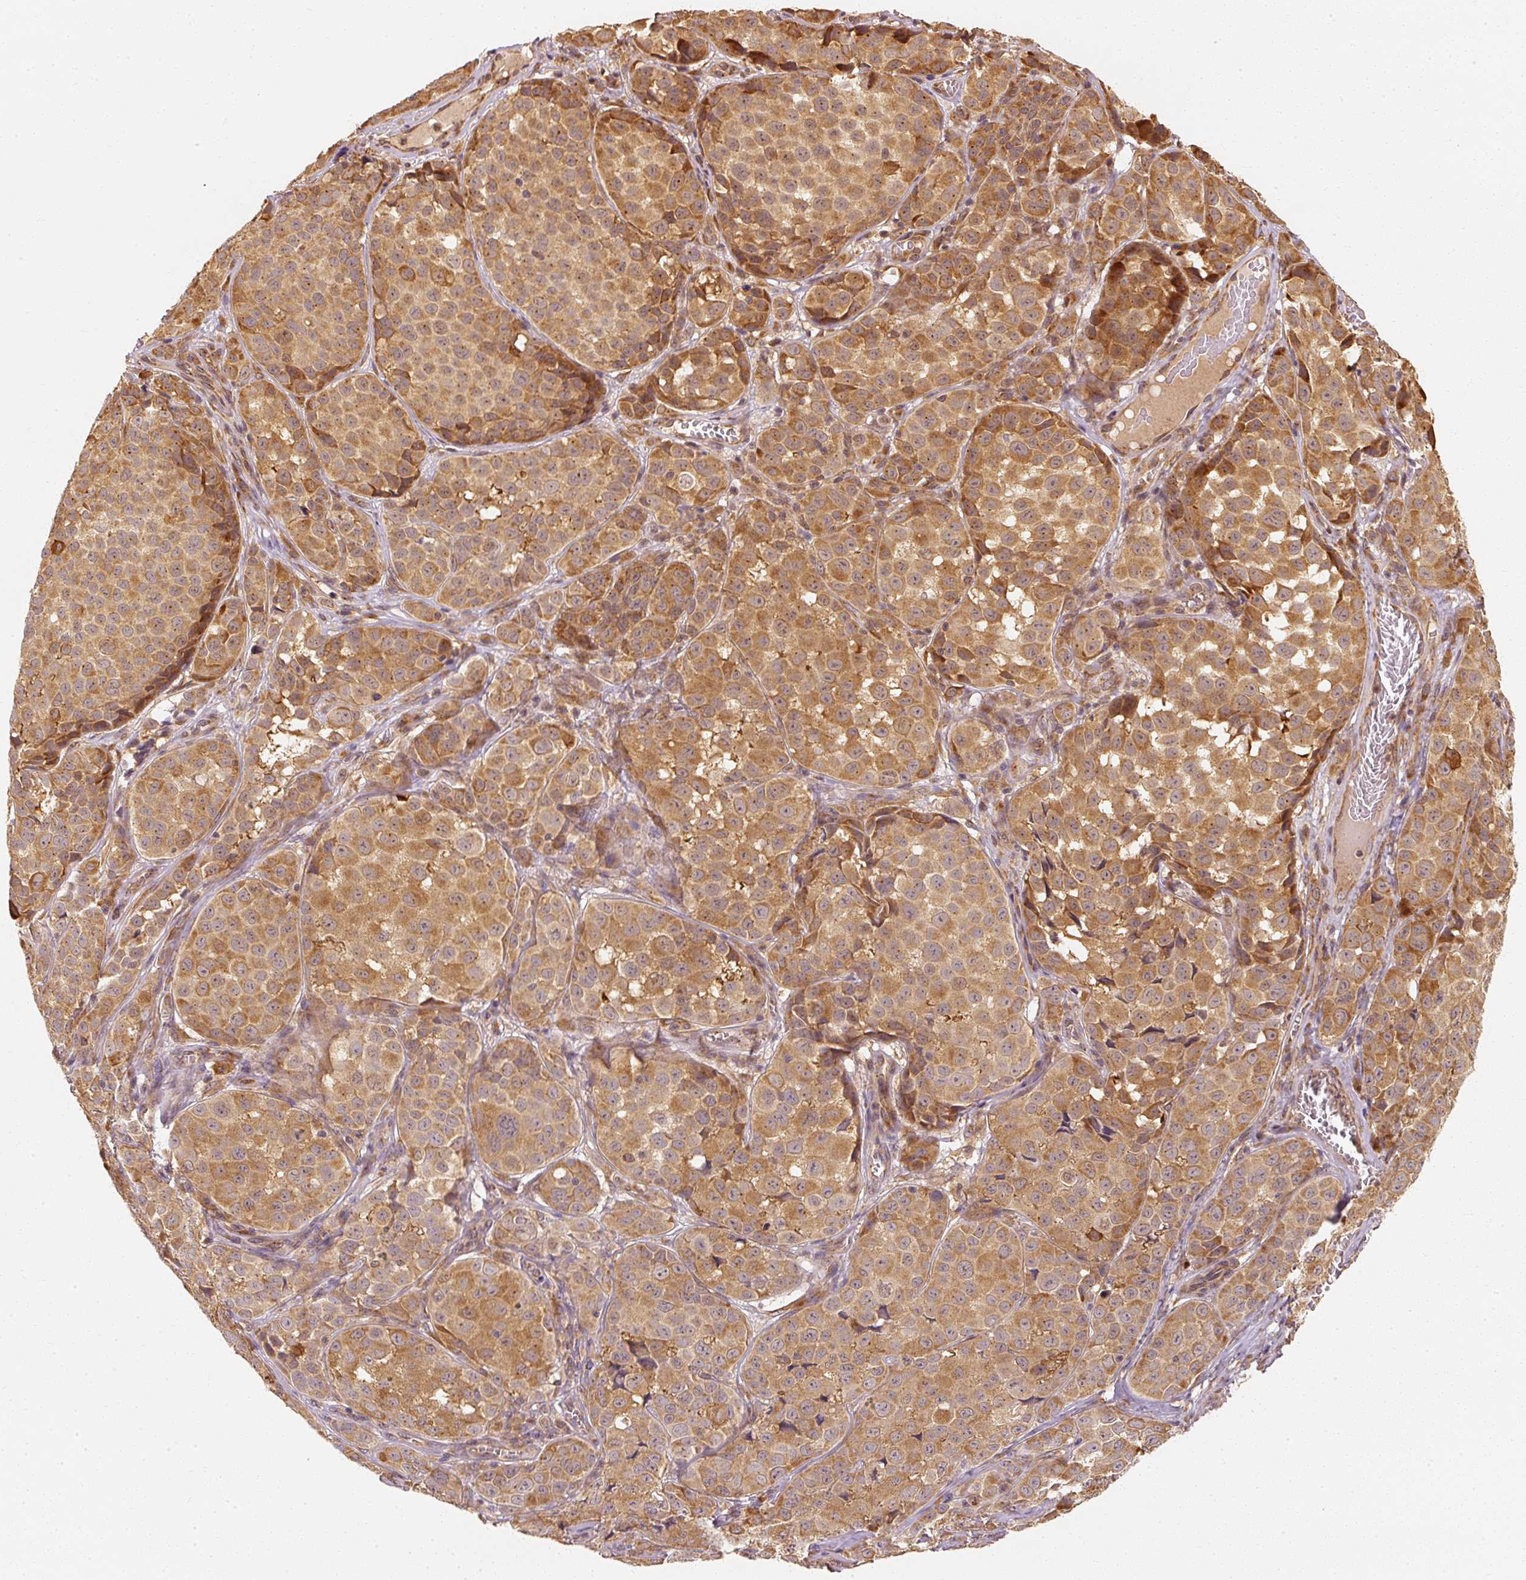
{"staining": {"intensity": "moderate", "quantity": ">75%", "location": "cytoplasmic/membranous"}, "tissue": "melanoma", "cell_type": "Tumor cells", "image_type": "cancer", "snomed": [{"axis": "morphology", "description": "Malignant melanoma, NOS"}, {"axis": "topography", "description": "Skin"}], "caption": "Malignant melanoma stained with a brown dye demonstrates moderate cytoplasmic/membranous positive positivity in about >75% of tumor cells.", "gene": "EEF1A2", "patient": {"sex": "male", "age": 64}}